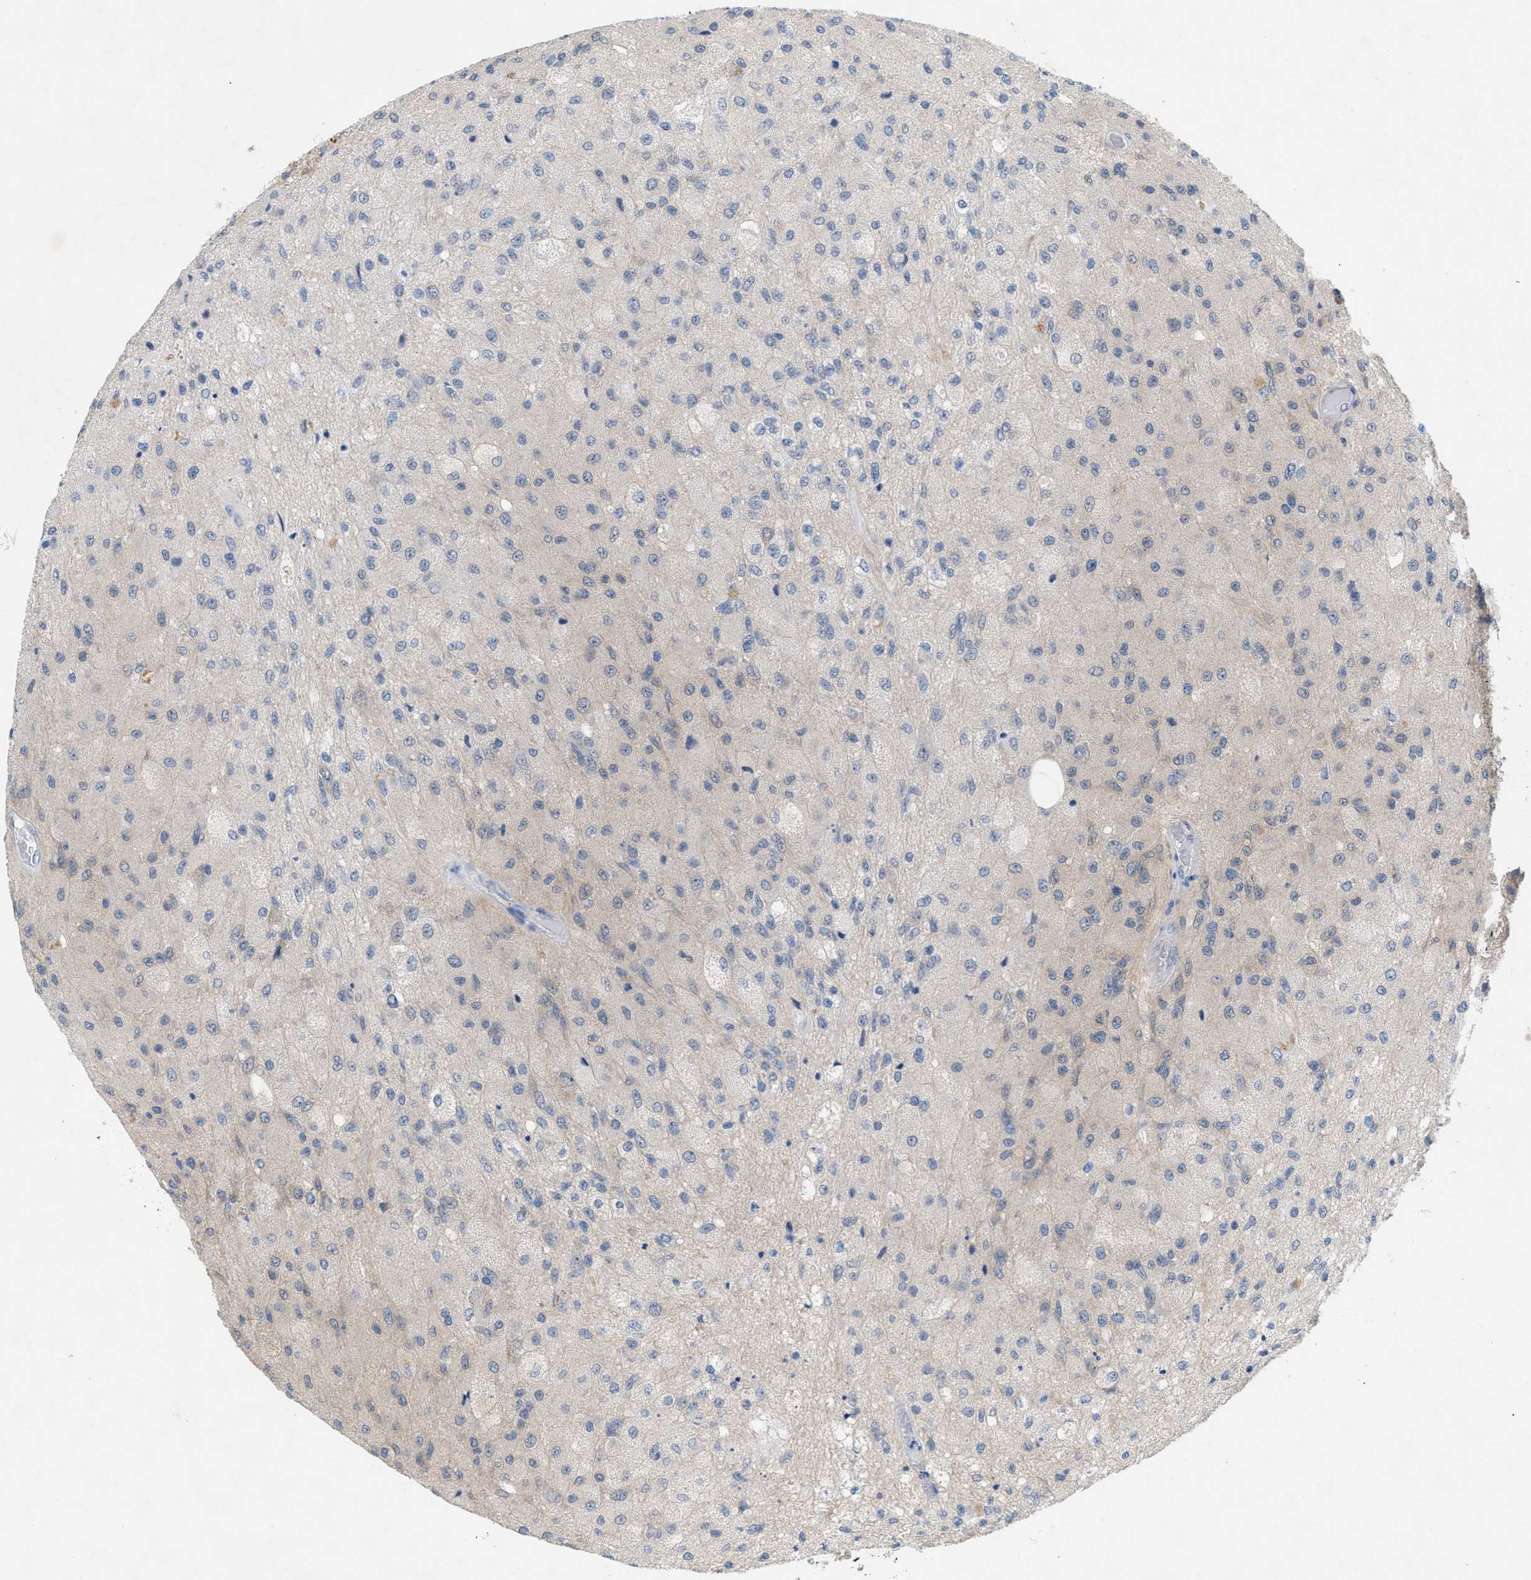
{"staining": {"intensity": "negative", "quantity": "none", "location": "none"}, "tissue": "glioma", "cell_type": "Tumor cells", "image_type": "cancer", "snomed": [{"axis": "morphology", "description": "Normal tissue, NOS"}, {"axis": "morphology", "description": "Glioma, malignant, High grade"}, {"axis": "topography", "description": "Cerebral cortex"}], "caption": "Tumor cells show no significant staining in glioma.", "gene": "WIPI2", "patient": {"sex": "male", "age": 77}}